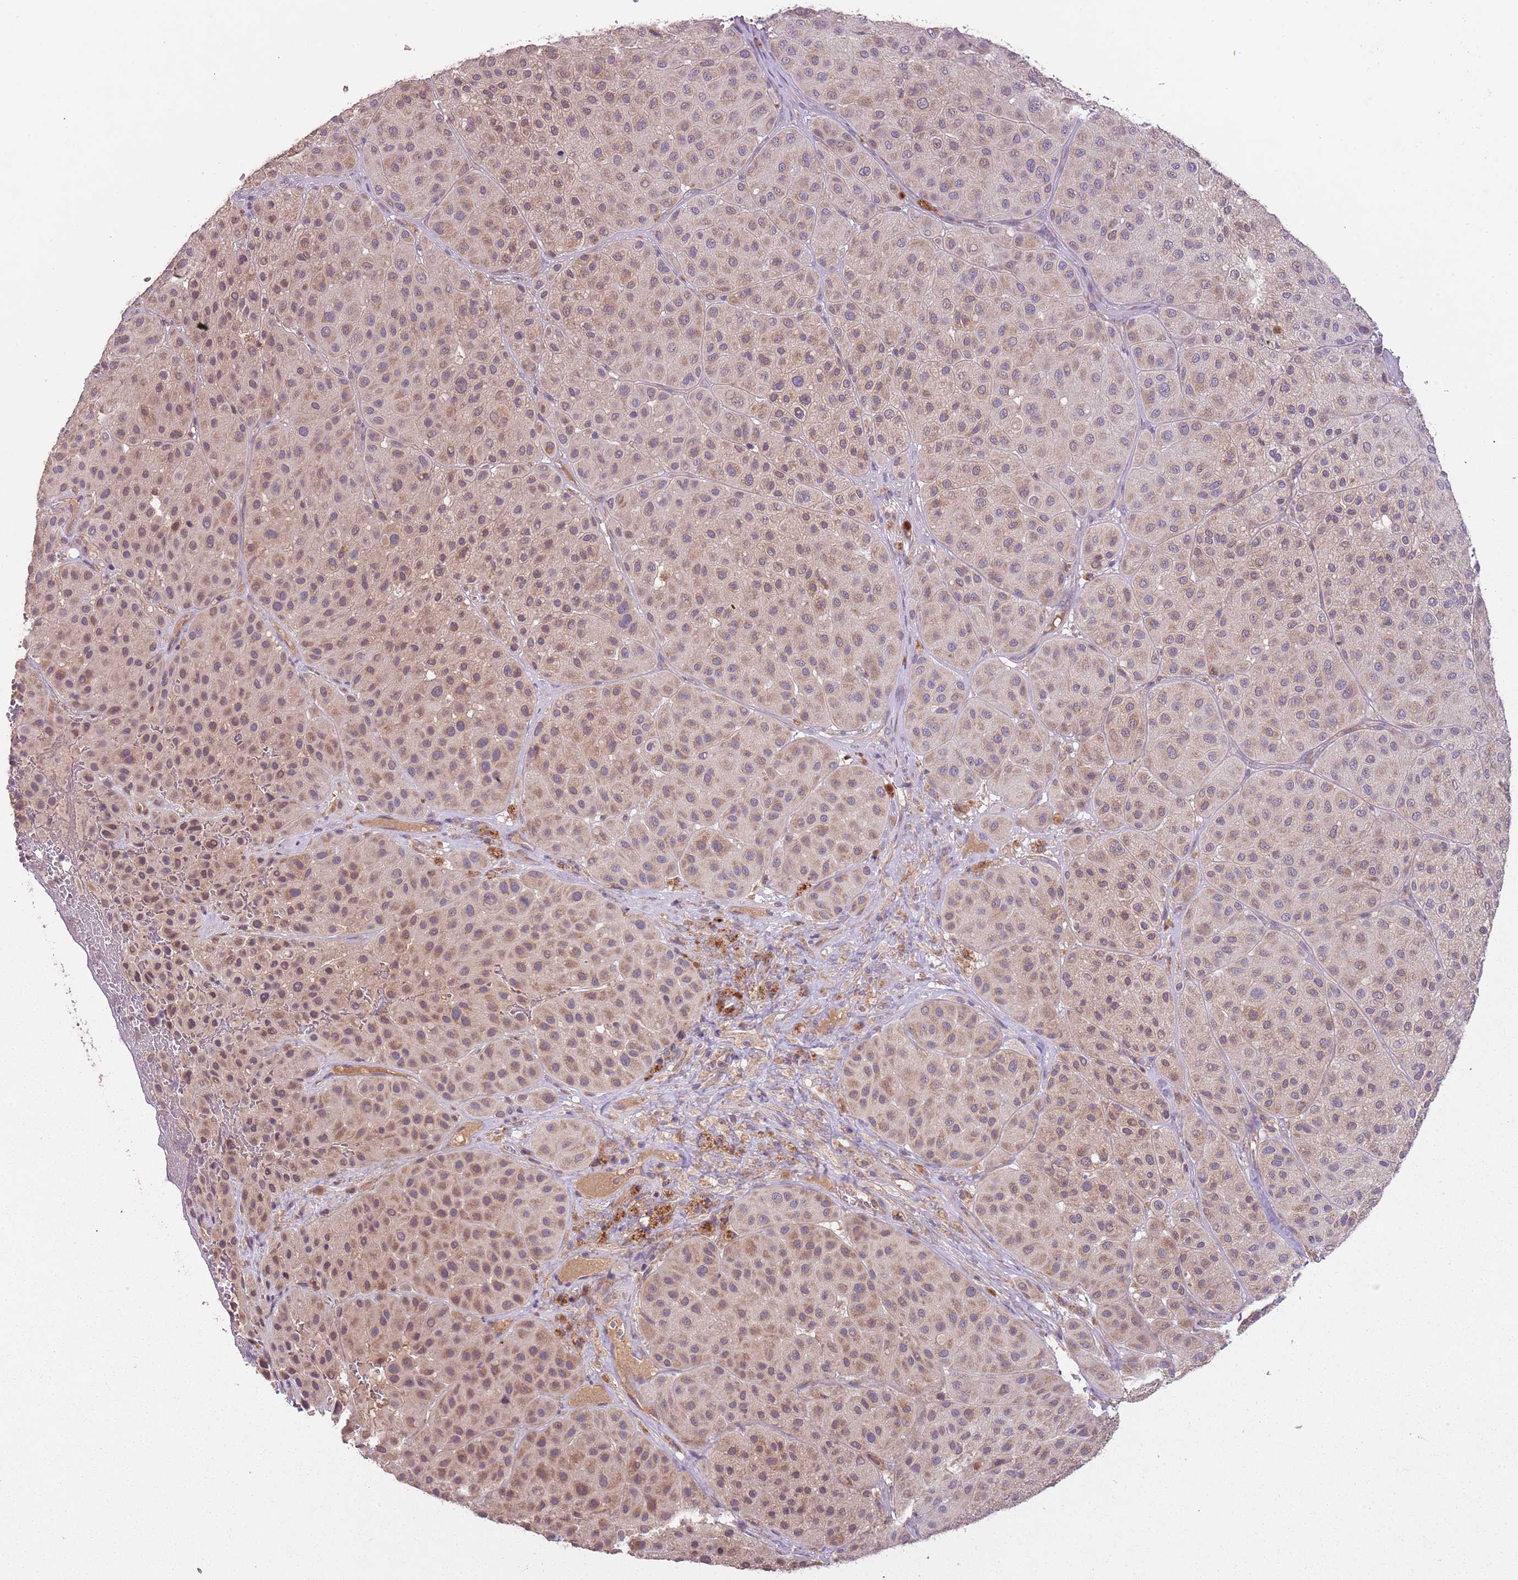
{"staining": {"intensity": "weak", "quantity": ">75%", "location": "cytoplasmic/membranous"}, "tissue": "melanoma", "cell_type": "Tumor cells", "image_type": "cancer", "snomed": [{"axis": "morphology", "description": "Malignant melanoma, Metastatic site"}, {"axis": "topography", "description": "Smooth muscle"}], "caption": "IHC (DAB) staining of human malignant melanoma (metastatic site) displays weak cytoplasmic/membranous protein expression in about >75% of tumor cells.", "gene": "FECH", "patient": {"sex": "male", "age": 41}}